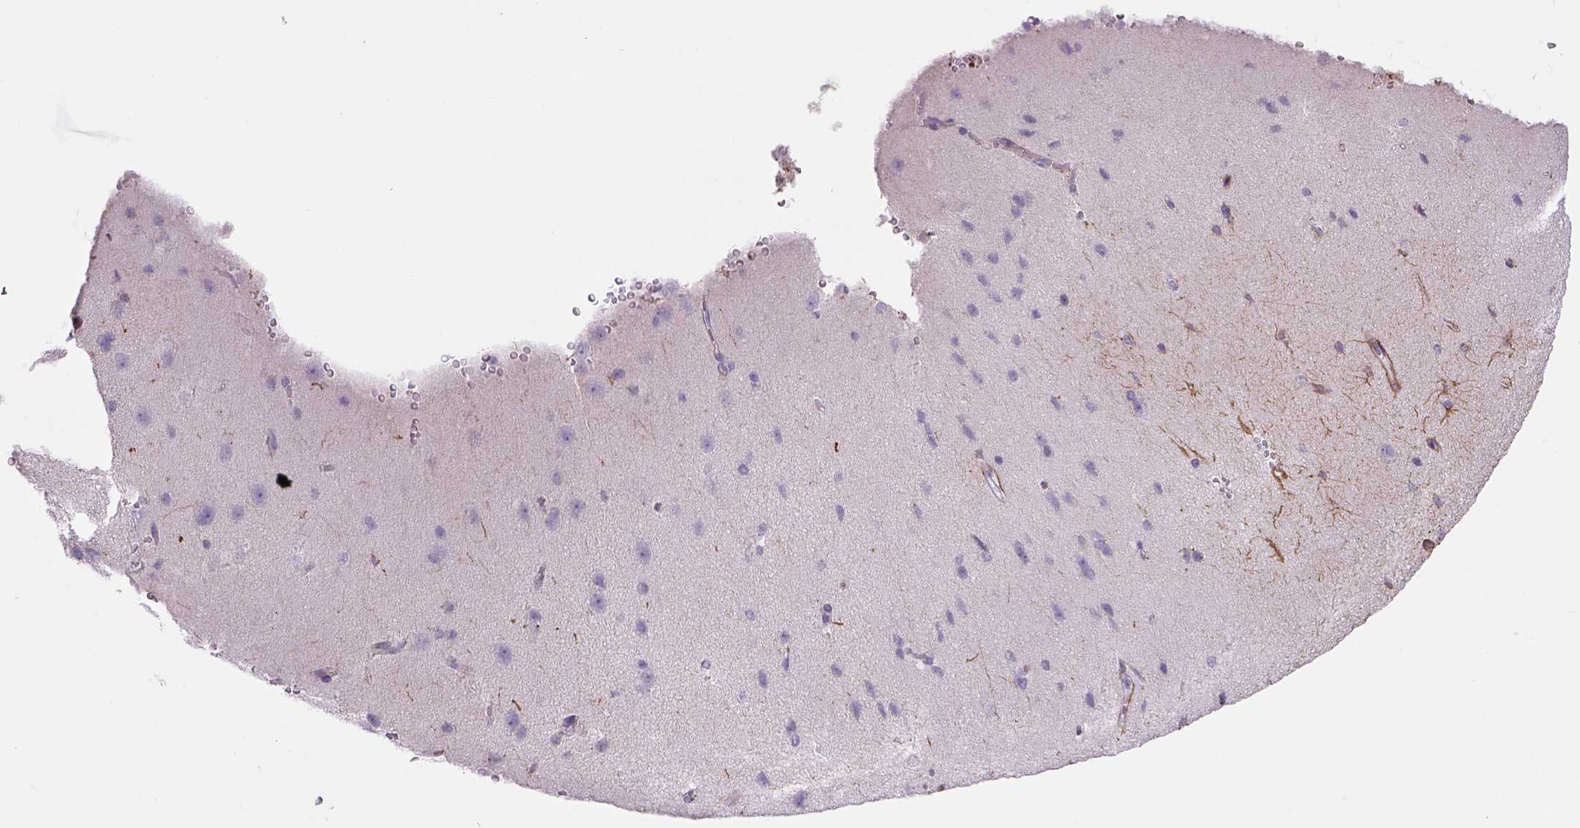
{"staining": {"intensity": "negative", "quantity": "none", "location": "none"}, "tissue": "cerebral cortex", "cell_type": "Endothelial cells", "image_type": "normal", "snomed": [{"axis": "morphology", "description": "Normal tissue, NOS"}, {"axis": "topography", "description": "Cerebral cortex"}], "caption": "IHC micrograph of unremarkable cerebral cortex: human cerebral cortex stained with DAB (3,3'-diaminobenzidine) displays no significant protein positivity in endothelial cells.", "gene": "TENM4", "patient": {"sex": "male", "age": 37}}